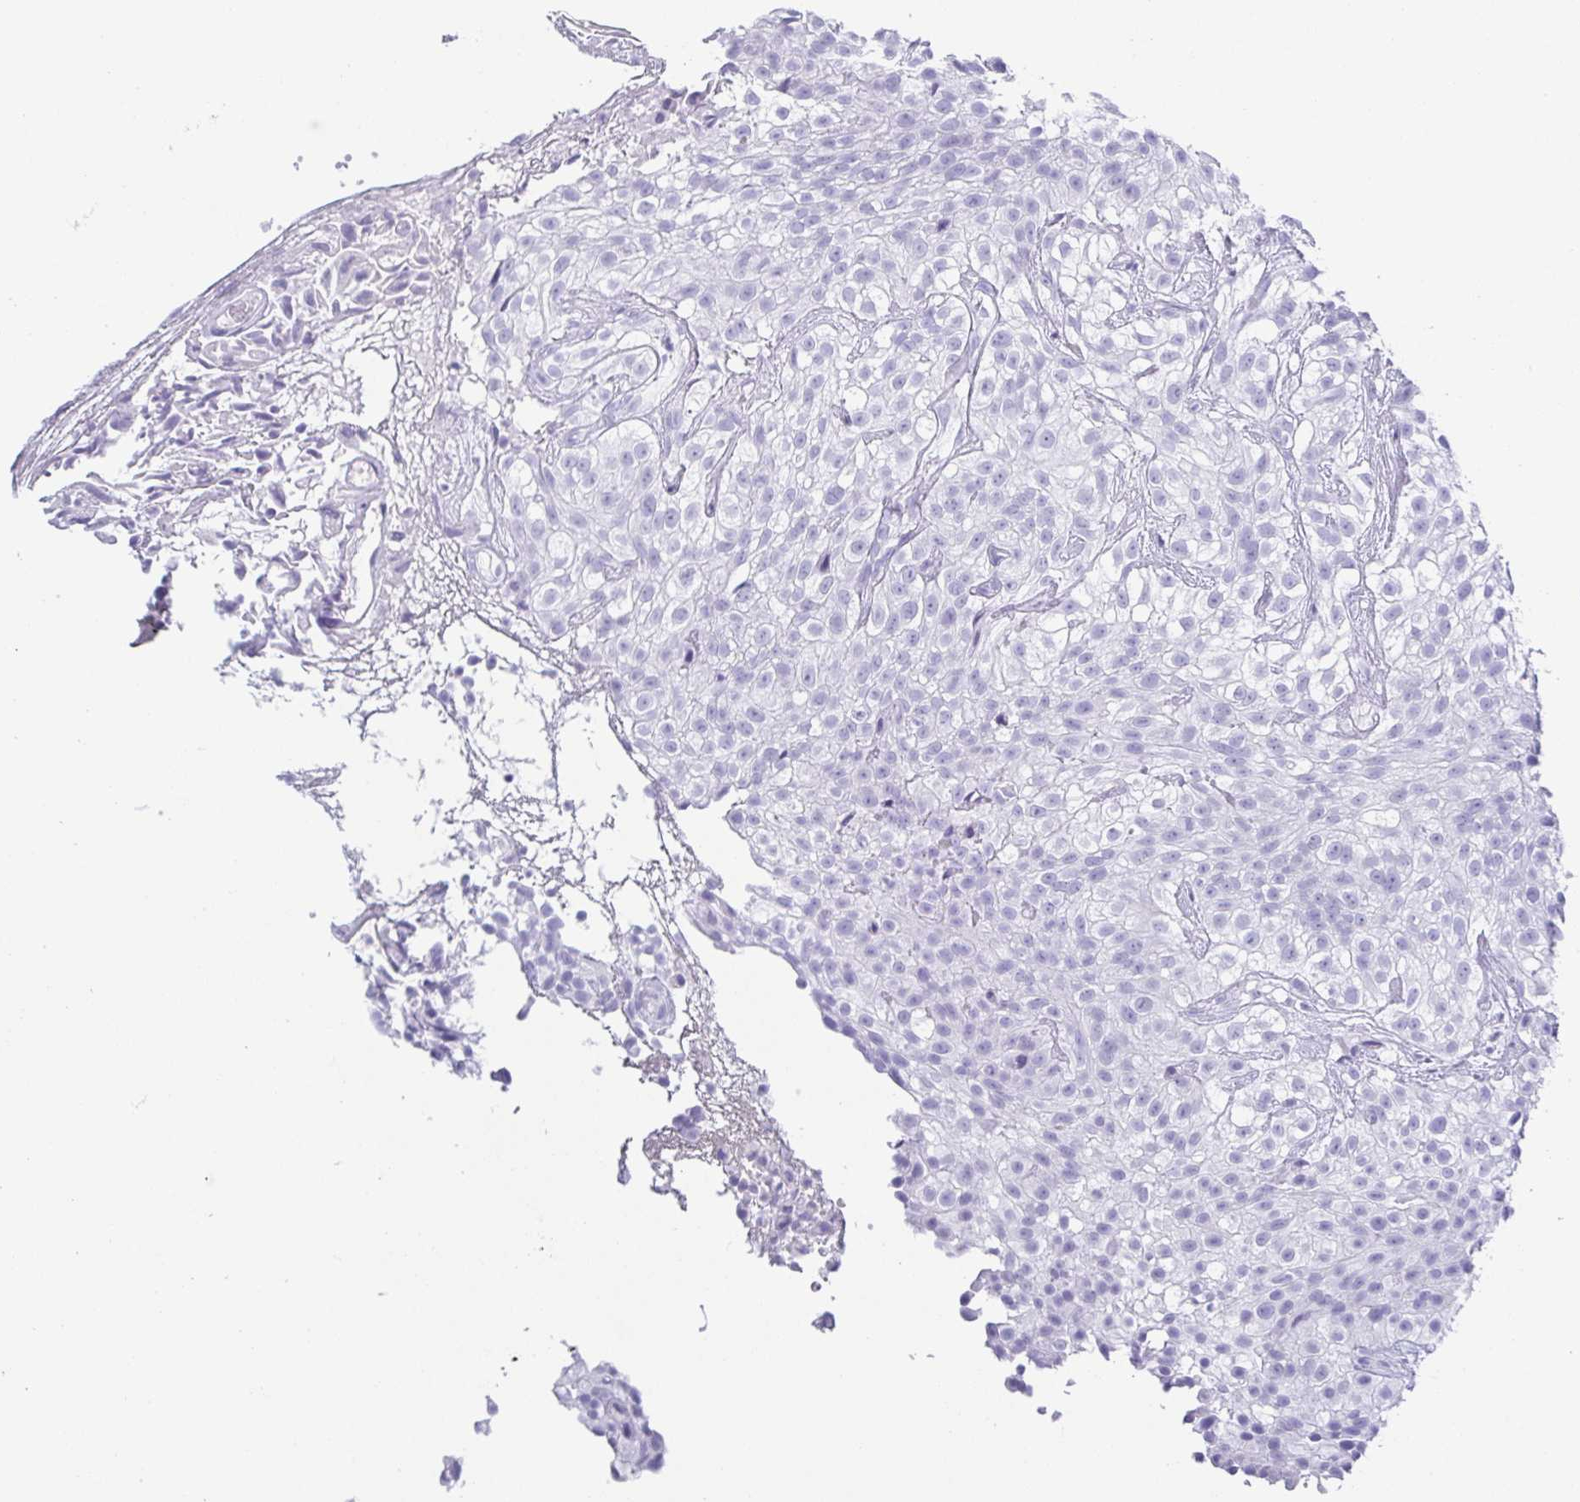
{"staining": {"intensity": "negative", "quantity": "none", "location": "none"}, "tissue": "urothelial cancer", "cell_type": "Tumor cells", "image_type": "cancer", "snomed": [{"axis": "morphology", "description": "Urothelial carcinoma, High grade"}, {"axis": "topography", "description": "Urinary bladder"}], "caption": "Tumor cells are negative for brown protein staining in urothelial cancer.", "gene": "ZG16B", "patient": {"sex": "male", "age": 56}}